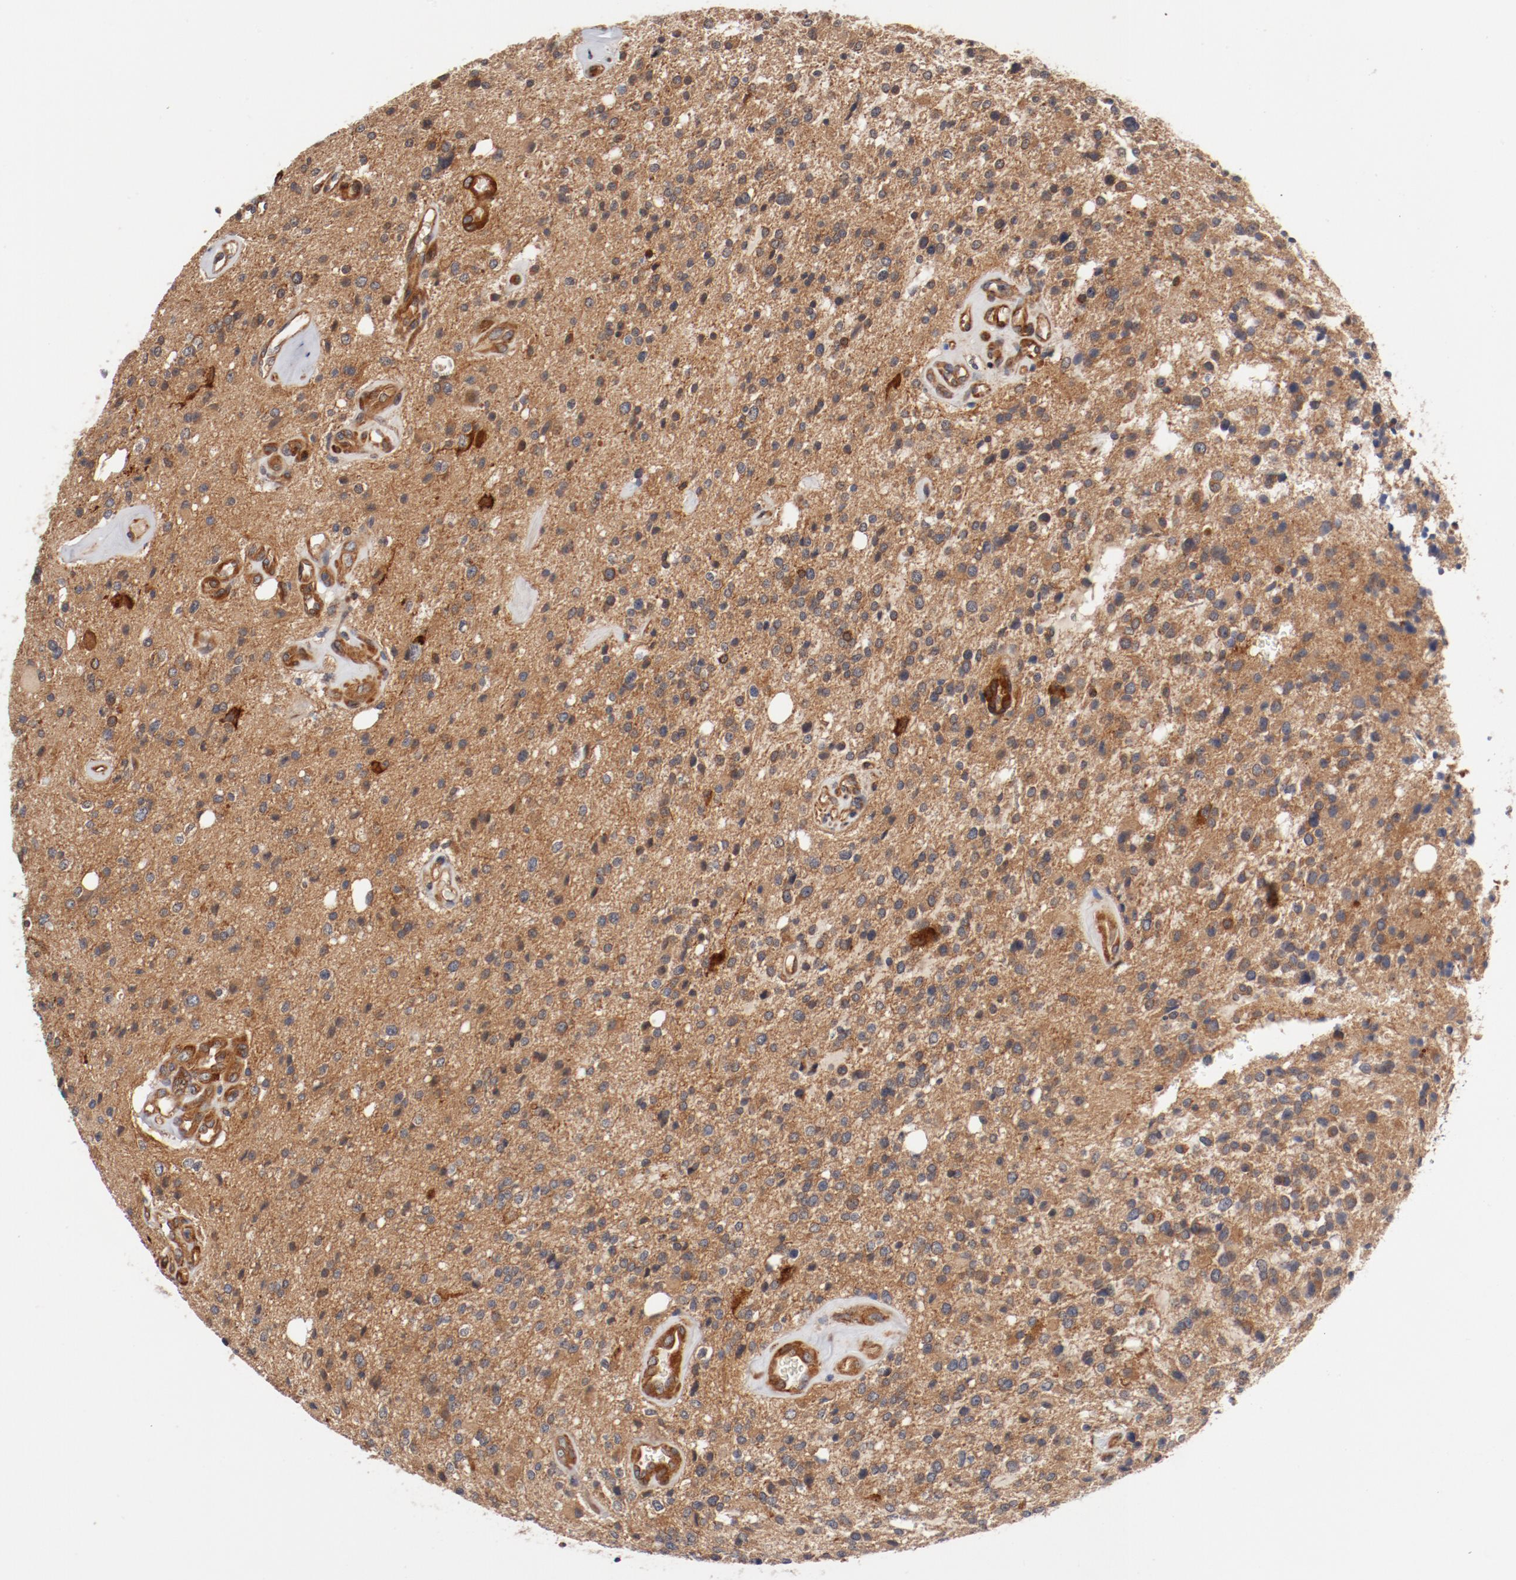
{"staining": {"intensity": "moderate", "quantity": ">75%", "location": "cytoplasmic/membranous"}, "tissue": "glioma", "cell_type": "Tumor cells", "image_type": "cancer", "snomed": [{"axis": "morphology", "description": "Glioma, malignant, High grade"}, {"axis": "topography", "description": "Brain"}], "caption": "A medium amount of moderate cytoplasmic/membranous positivity is identified in about >75% of tumor cells in malignant glioma (high-grade) tissue.", "gene": "PITPNM2", "patient": {"sex": "male", "age": 47}}